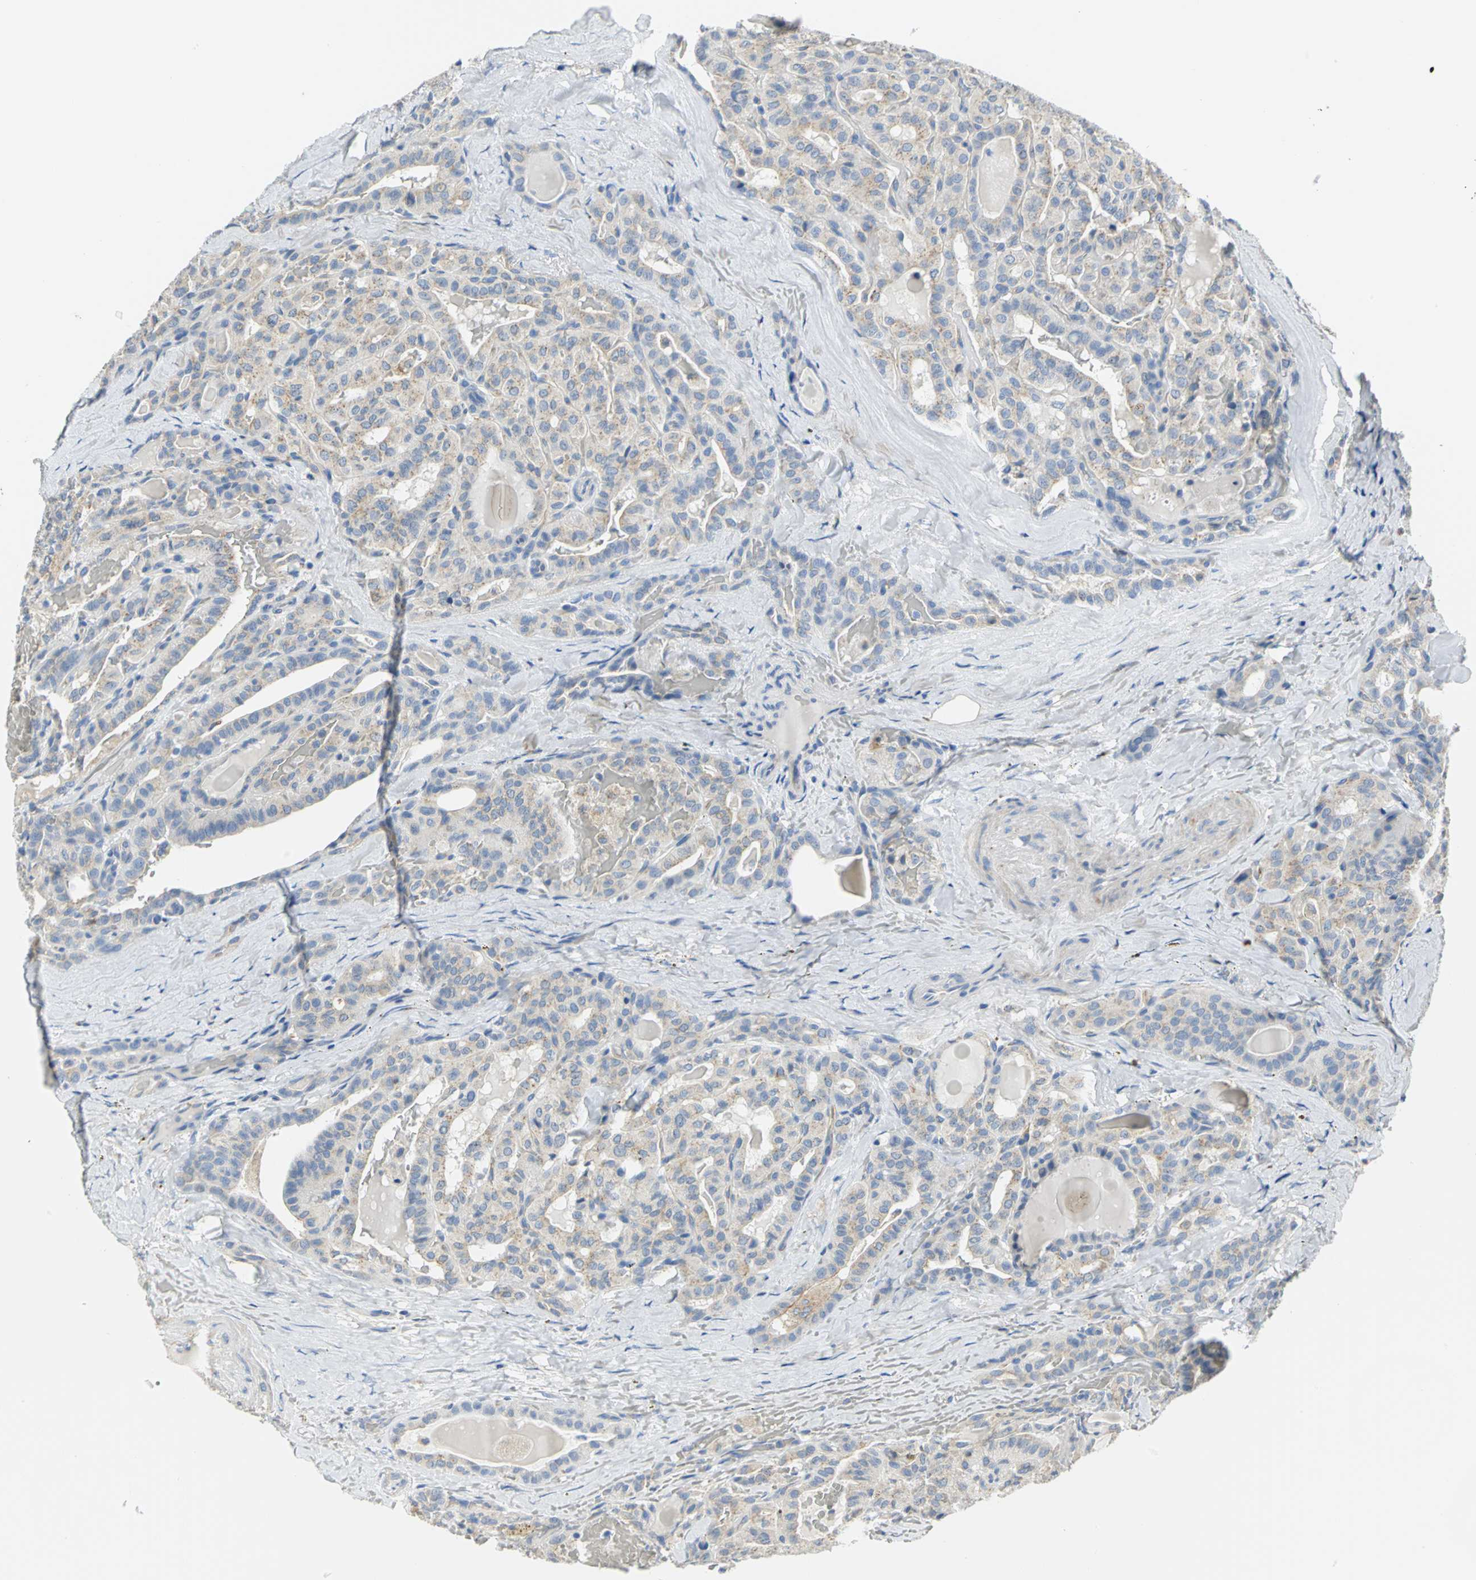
{"staining": {"intensity": "weak", "quantity": ">75%", "location": "cytoplasmic/membranous"}, "tissue": "thyroid cancer", "cell_type": "Tumor cells", "image_type": "cancer", "snomed": [{"axis": "morphology", "description": "Papillary adenocarcinoma, NOS"}, {"axis": "topography", "description": "Thyroid gland"}], "caption": "A micrograph showing weak cytoplasmic/membranous positivity in approximately >75% of tumor cells in papillary adenocarcinoma (thyroid), as visualized by brown immunohistochemical staining.", "gene": "GNRH2", "patient": {"sex": "male", "age": 77}}